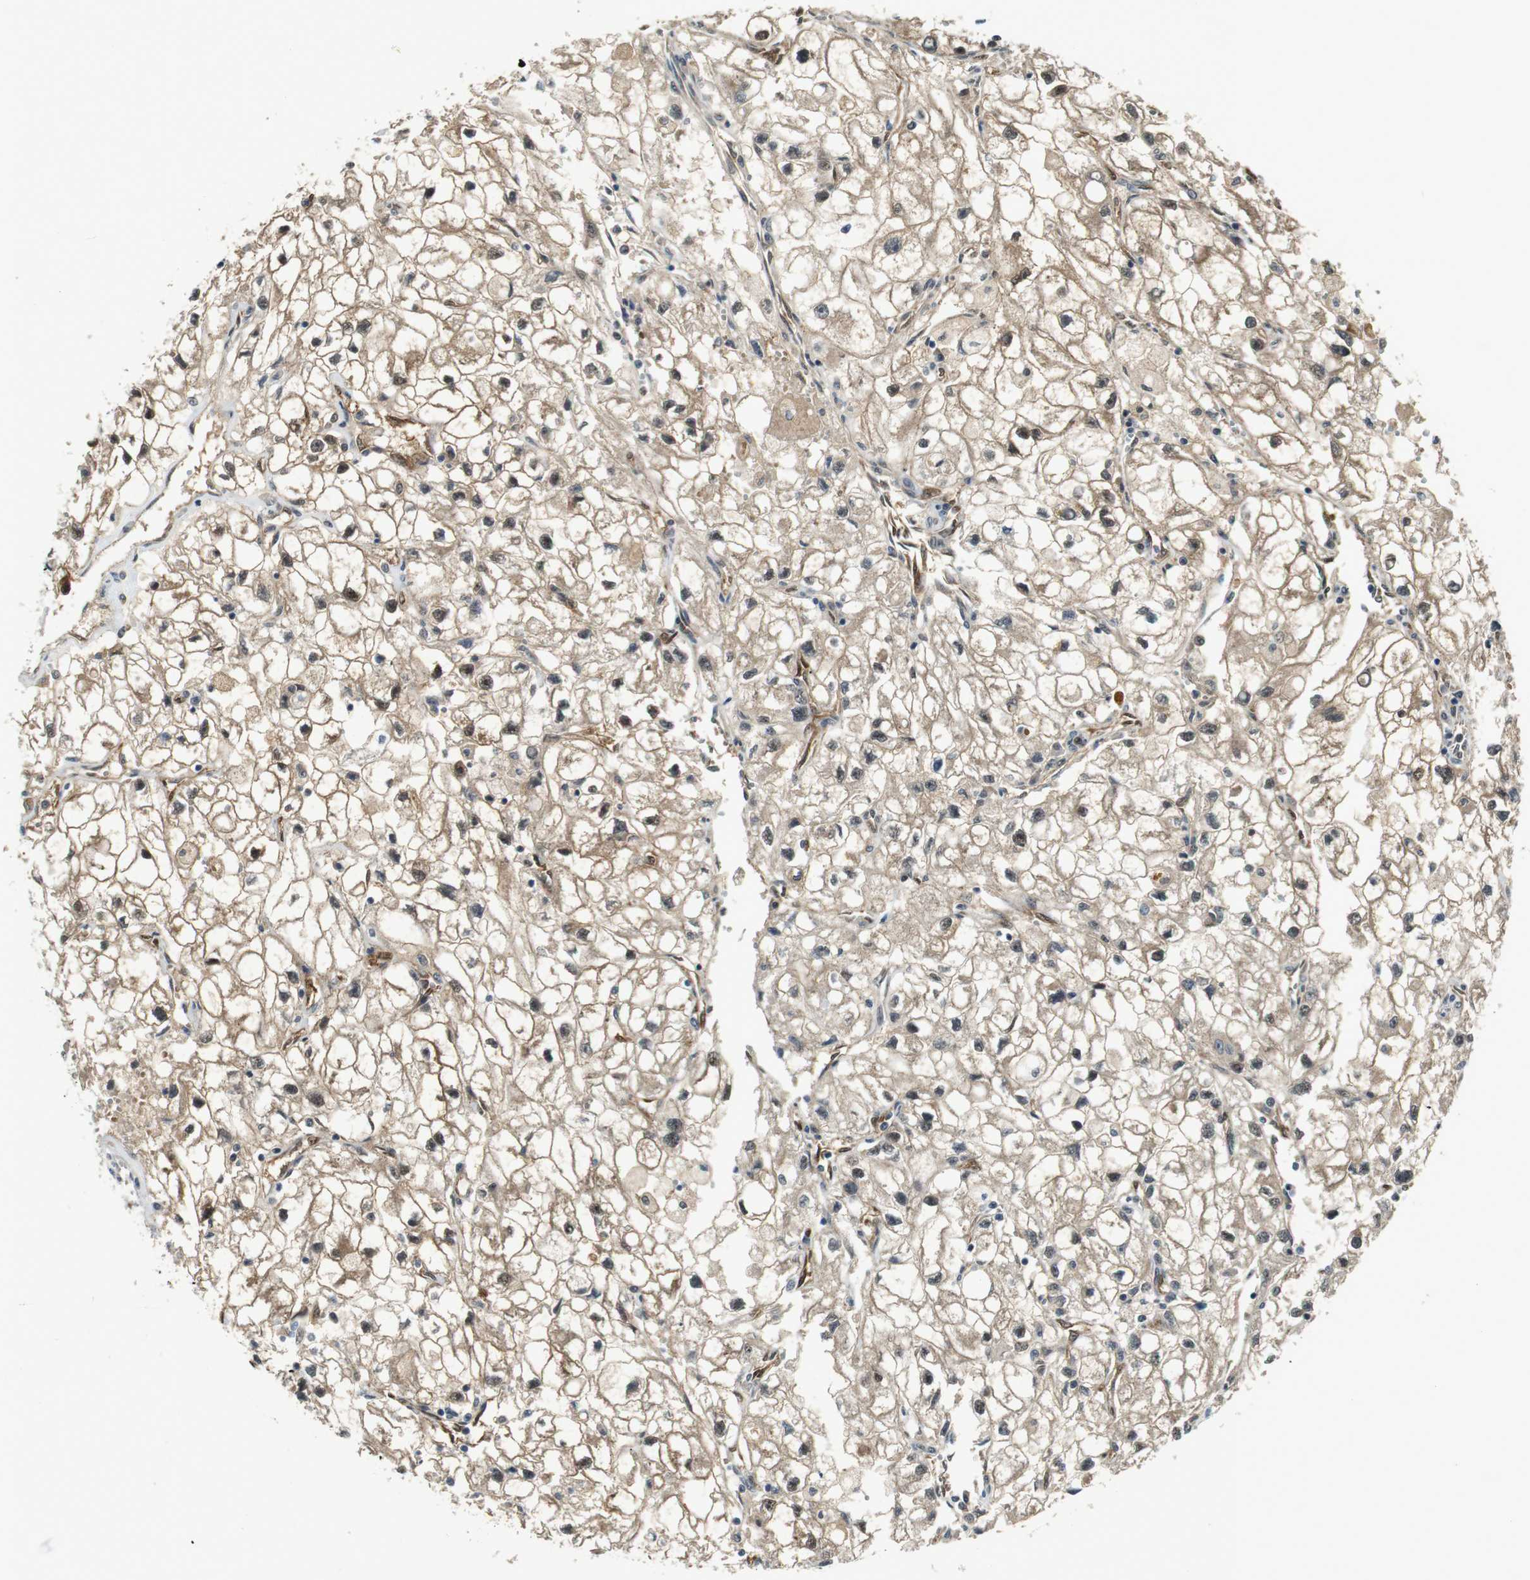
{"staining": {"intensity": "moderate", "quantity": ">75%", "location": "cytoplasmic/membranous"}, "tissue": "renal cancer", "cell_type": "Tumor cells", "image_type": "cancer", "snomed": [{"axis": "morphology", "description": "Adenocarcinoma, NOS"}, {"axis": "topography", "description": "Kidney"}], "caption": "Immunohistochemistry of human adenocarcinoma (renal) displays medium levels of moderate cytoplasmic/membranous positivity in about >75% of tumor cells. The protein is stained brown, and the nuclei are stained in blue (DAB (3,3'-diaminobenzidine) IHC with brightfield microscopy, high magnification).", "gene": "LXN", "patient": {"sex": "female", "age": 70}}